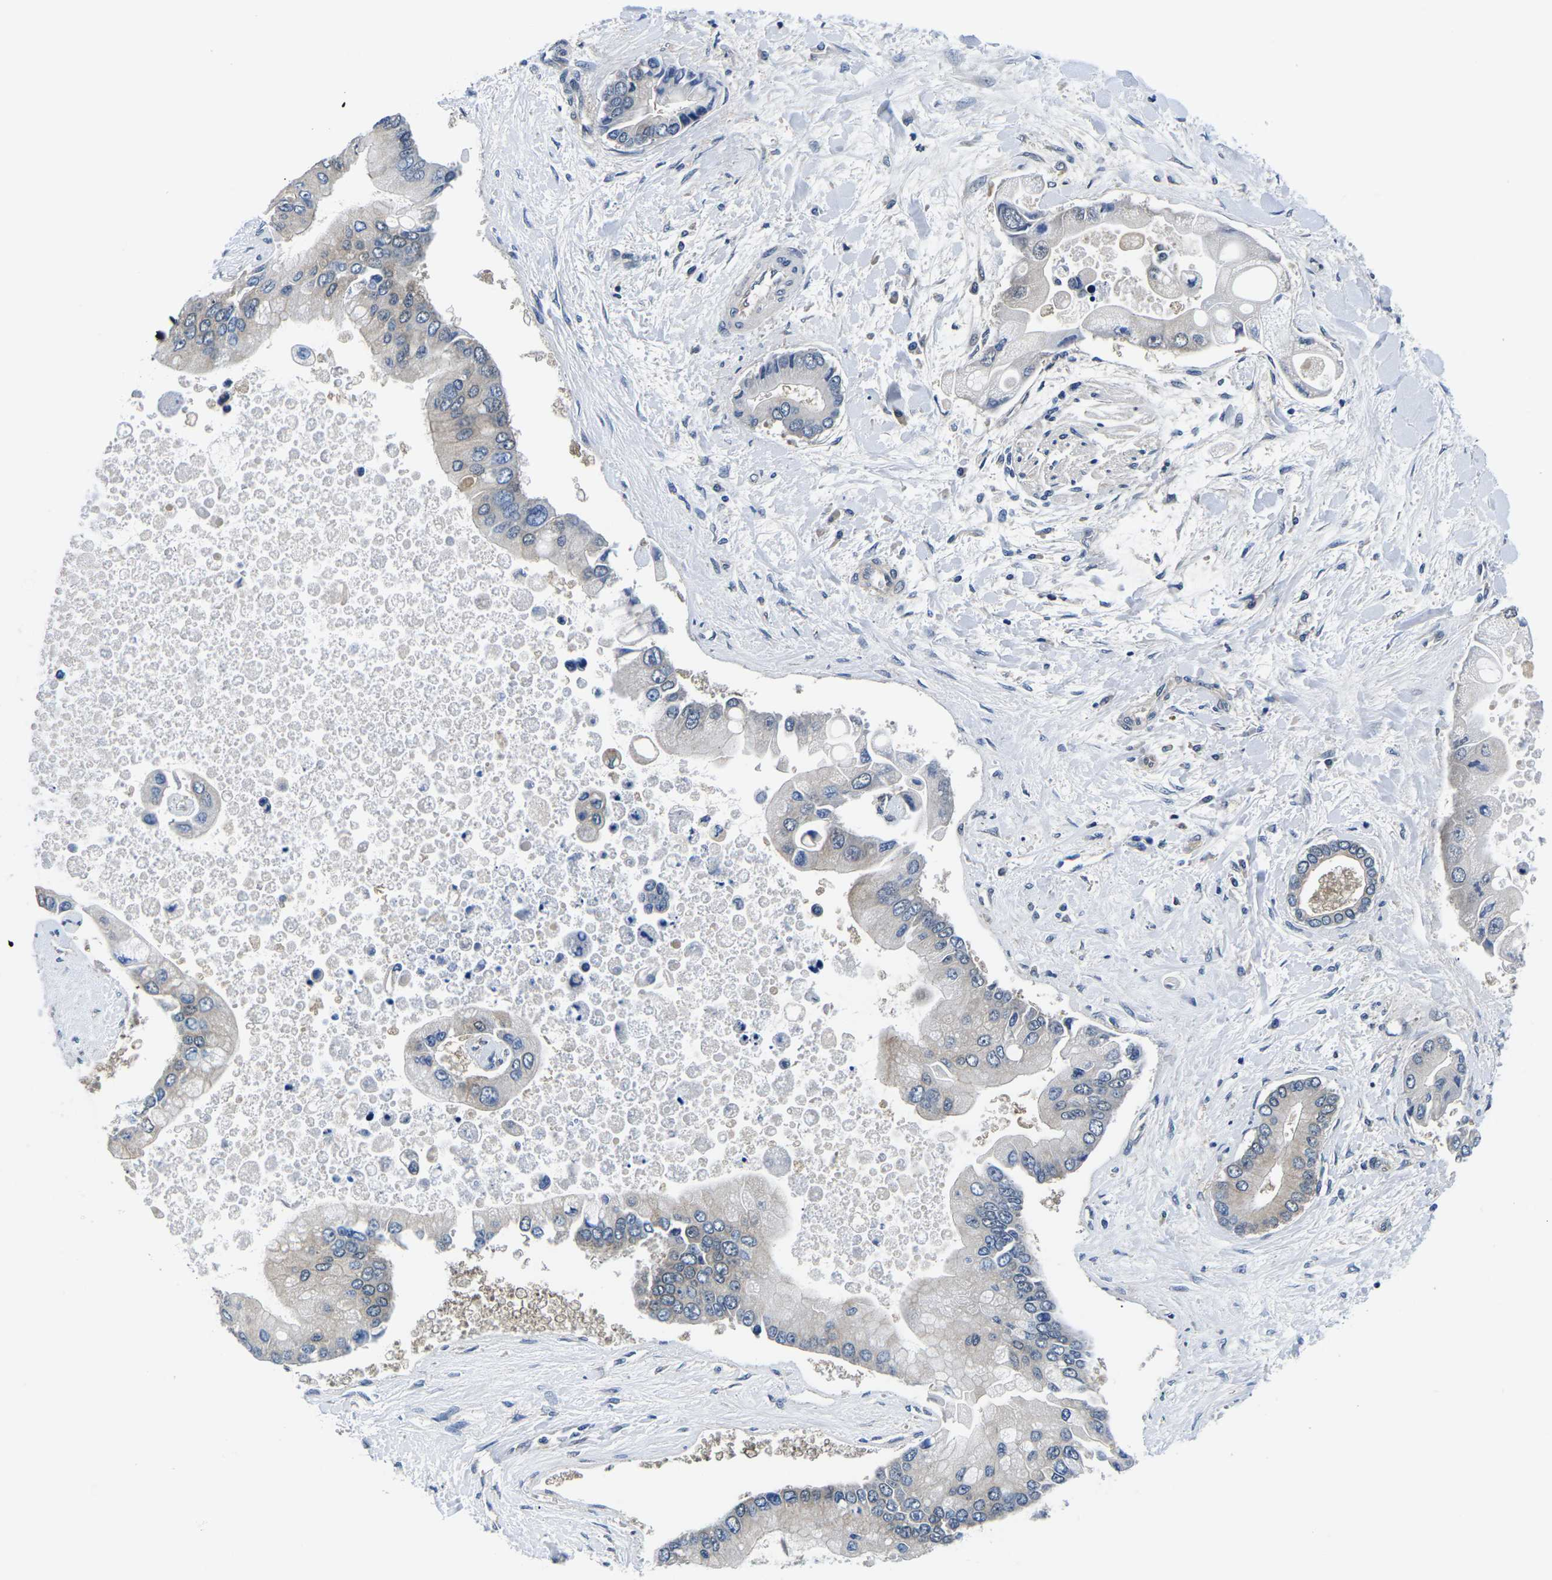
{"staining": {"intensity": "negative", "quantity": "none", "location": "none"}, "tissue": "liver cancer", "cell_type": "Tumor cells", "image_type": "cancer", "snomed": [{"axis": "morphology", "description": "Cholangiocarcinoma"}, {"axis": "topography", "description": "Liver"}], "caption": "This is an immunohistochemistry photomicrograph of human liver cancer (cholangiocarcinoma). There is no staining in tumor cells.", "gene": "GSK3B", "patient": {"sex": "male", "age": 50}}